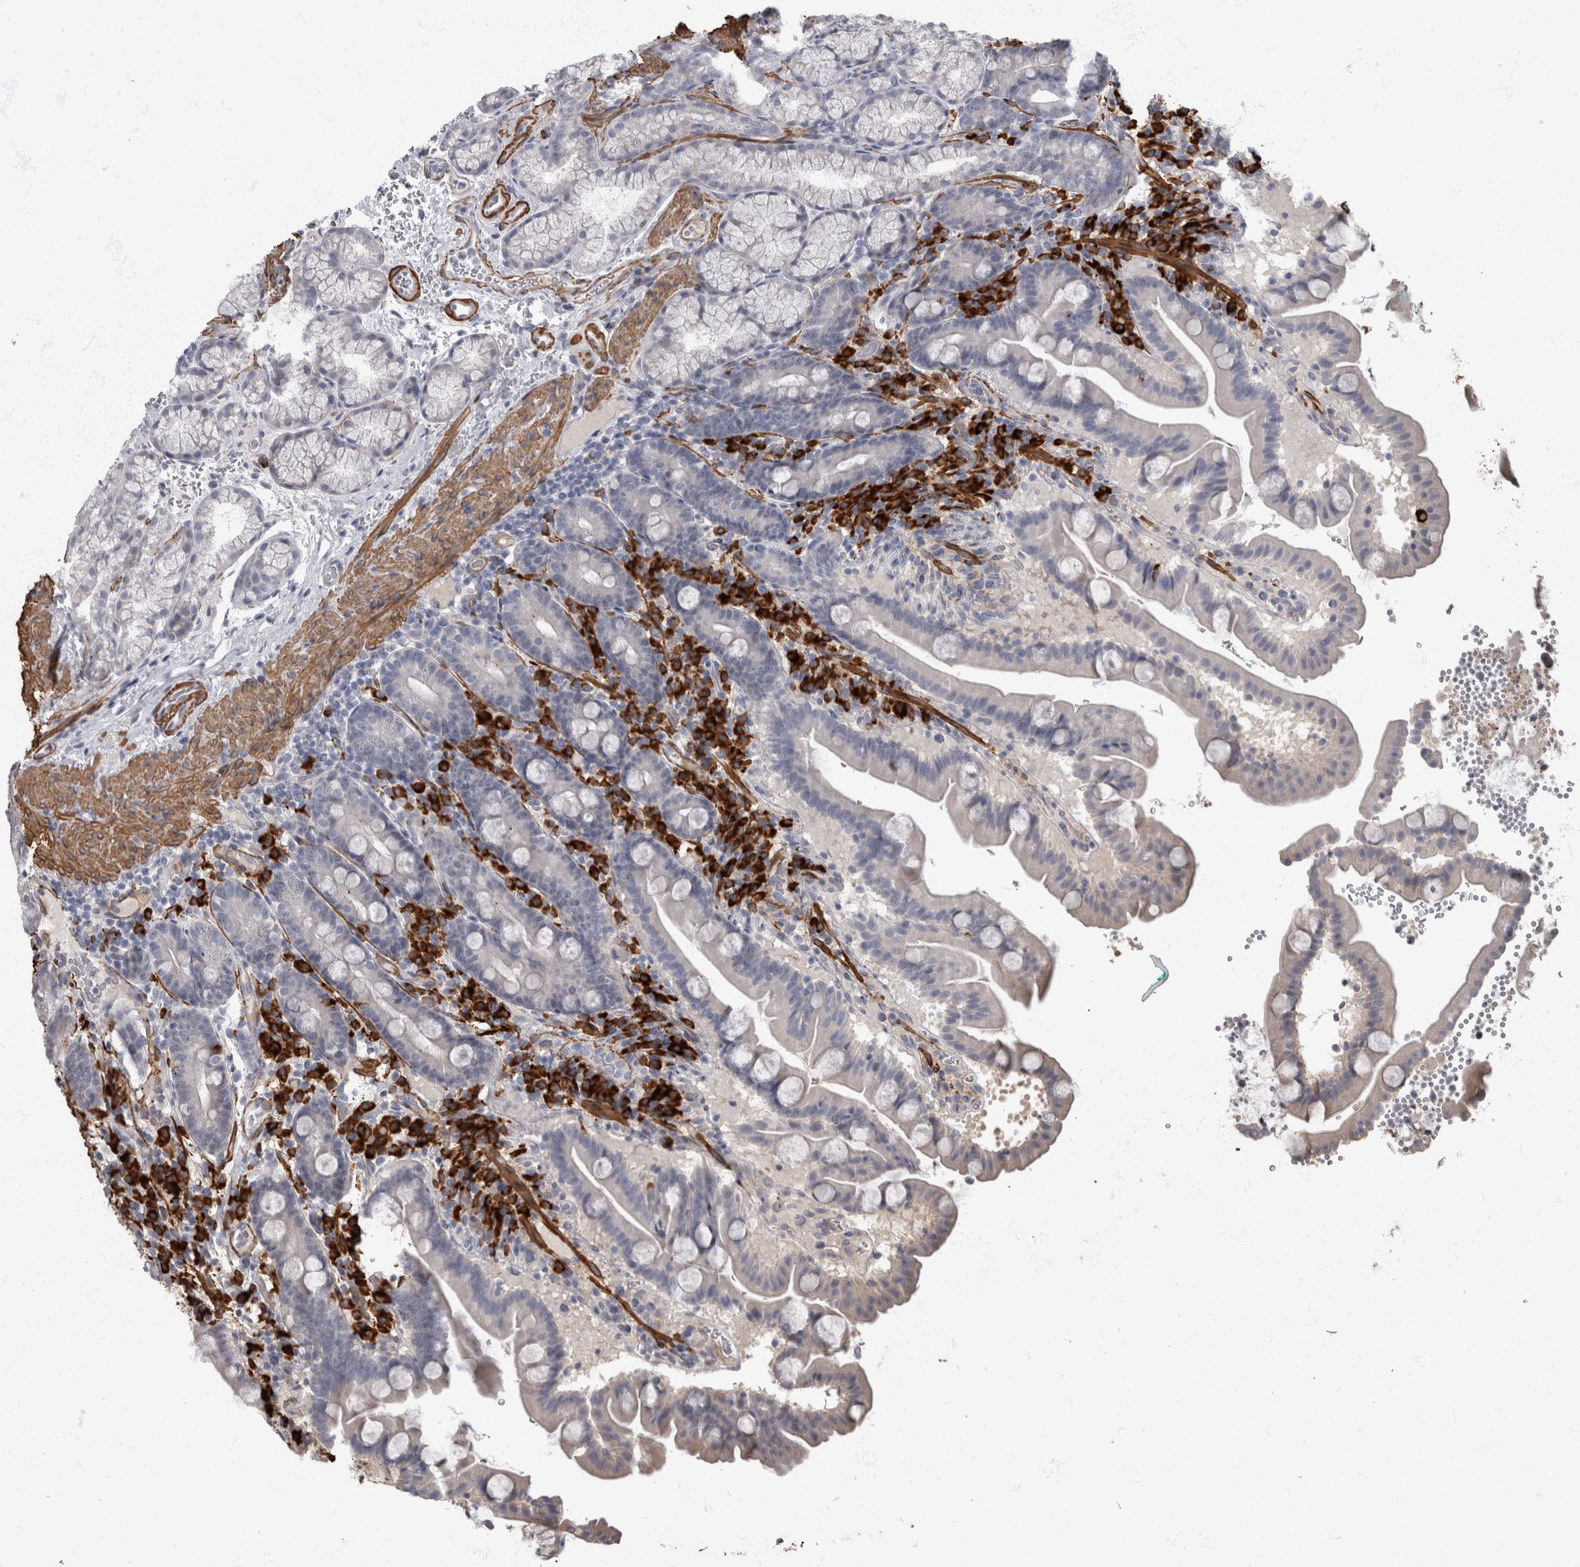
{"staining": {"intensity": "negative", "quantity": "none", "location": "none"}, "tissue": "duodenum", "cell_type": "Glandular cells", "image_type": "normal", "snomed": [{"axis": "morphology", "description": "Normal tissue, NOS"}, {"axis": "topography", "description": "Duodenum"}], "caption": "Glandular cells are negative for brown protein staining in unremarkable duodenum. The staining is performed using DAB brown chromogen with nuclei counter-stained in using hematoxylin.", "gene": "MASTL", "patient": {"sex": "male", "age": 54}}